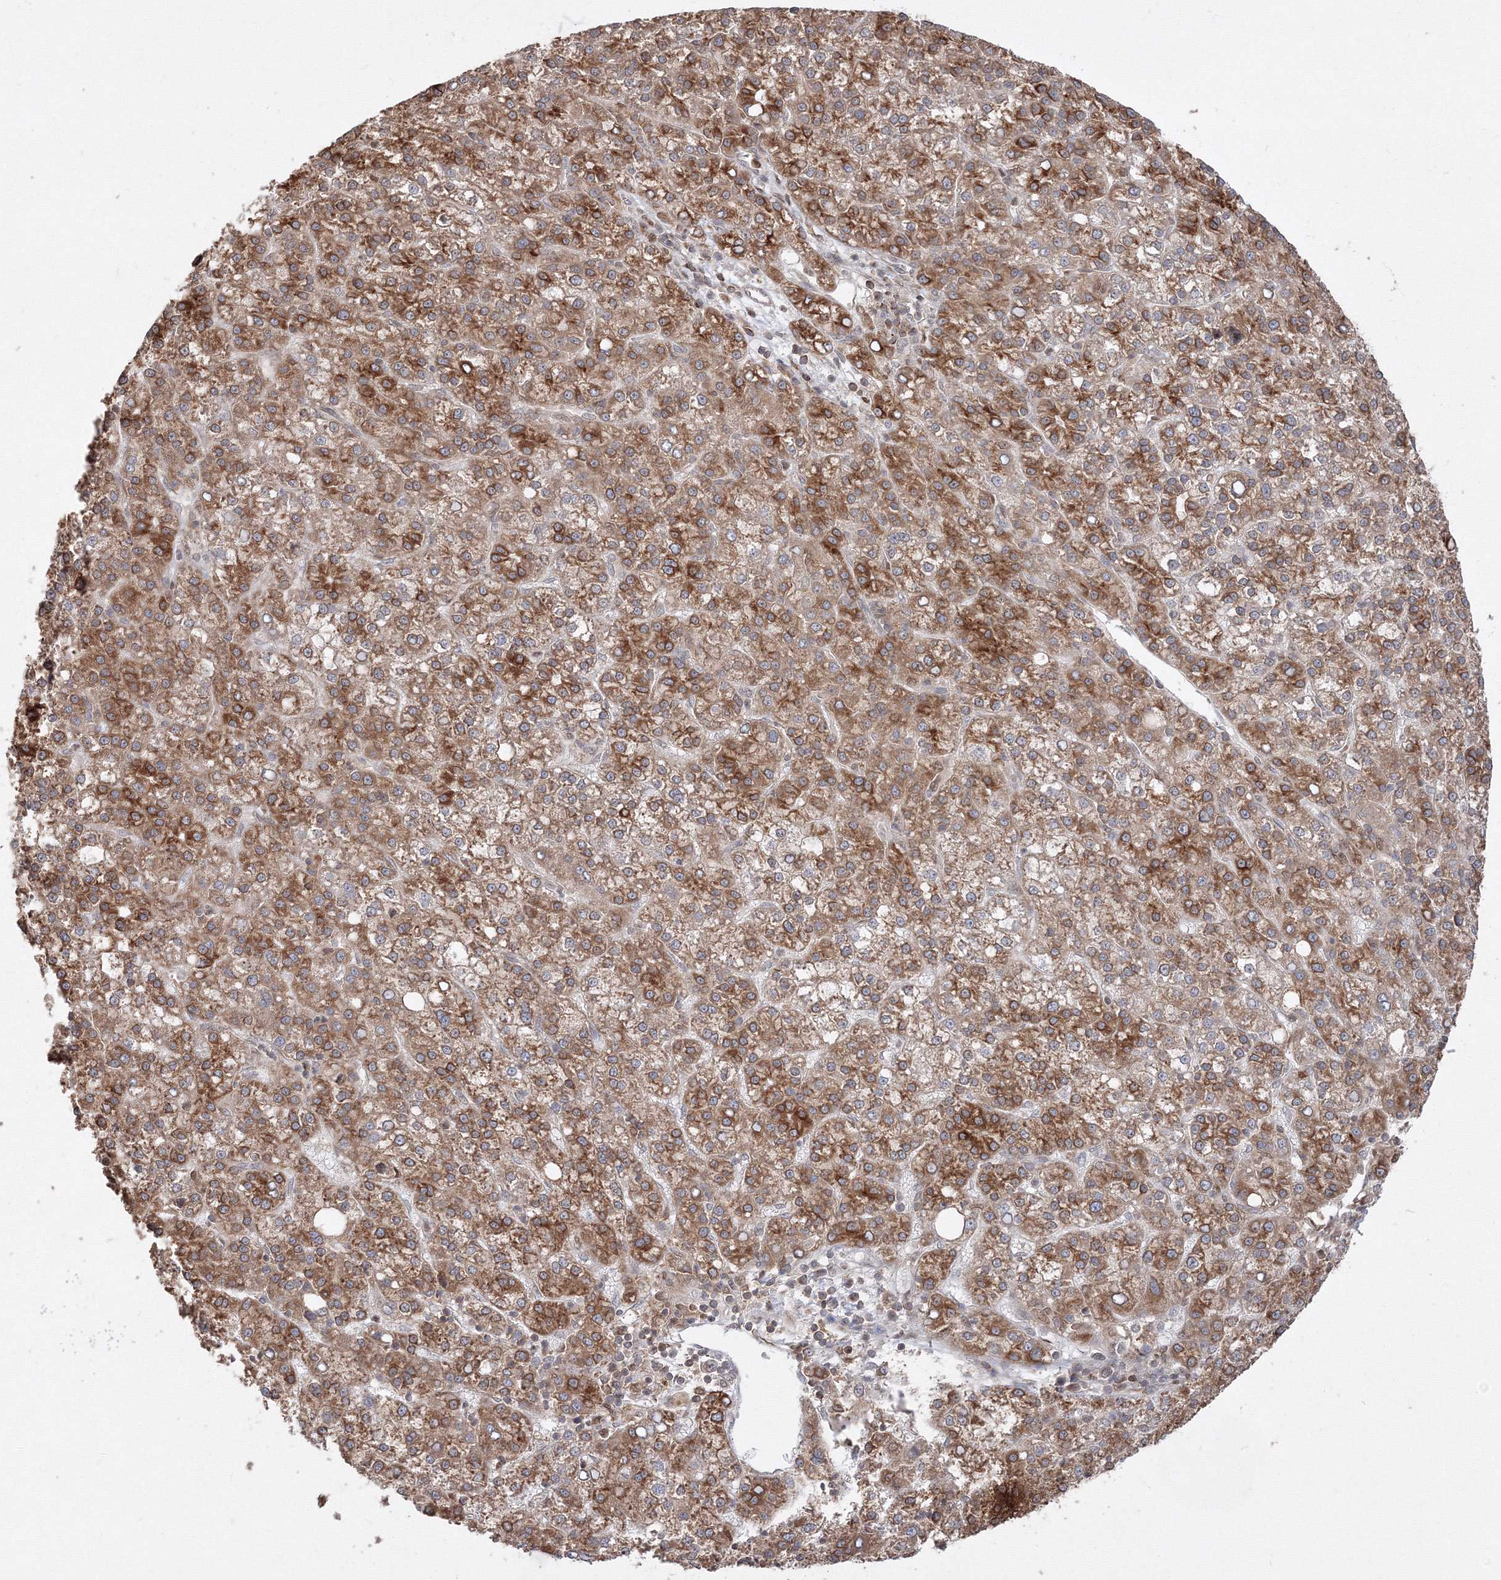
{"staining": {"intensity": "moderate", "quantity": ">75%", "location": "cytoplasmic/membranous"}, "tissue": "liver cancer", "cell_type": "Tumor cells", "image_type": "cancer", "snomed": [{"axis": "morphology", "description": "Carcinoma, Hepatocellular, NOS"}, {"axis": "topography", "description": "Liver"}], "caption": "Moderate cytoplasmic/membranous protein staining is identified in about >75% of tumor cells in hepatocellular carcinoma (liver). The protein is stained brown, and the nuclei are stained in blue (DAB IHC with brightfield microscopy, high magnification).", "gene": "TMEM50B", "patient": {"sex": "female", "age": 58}}